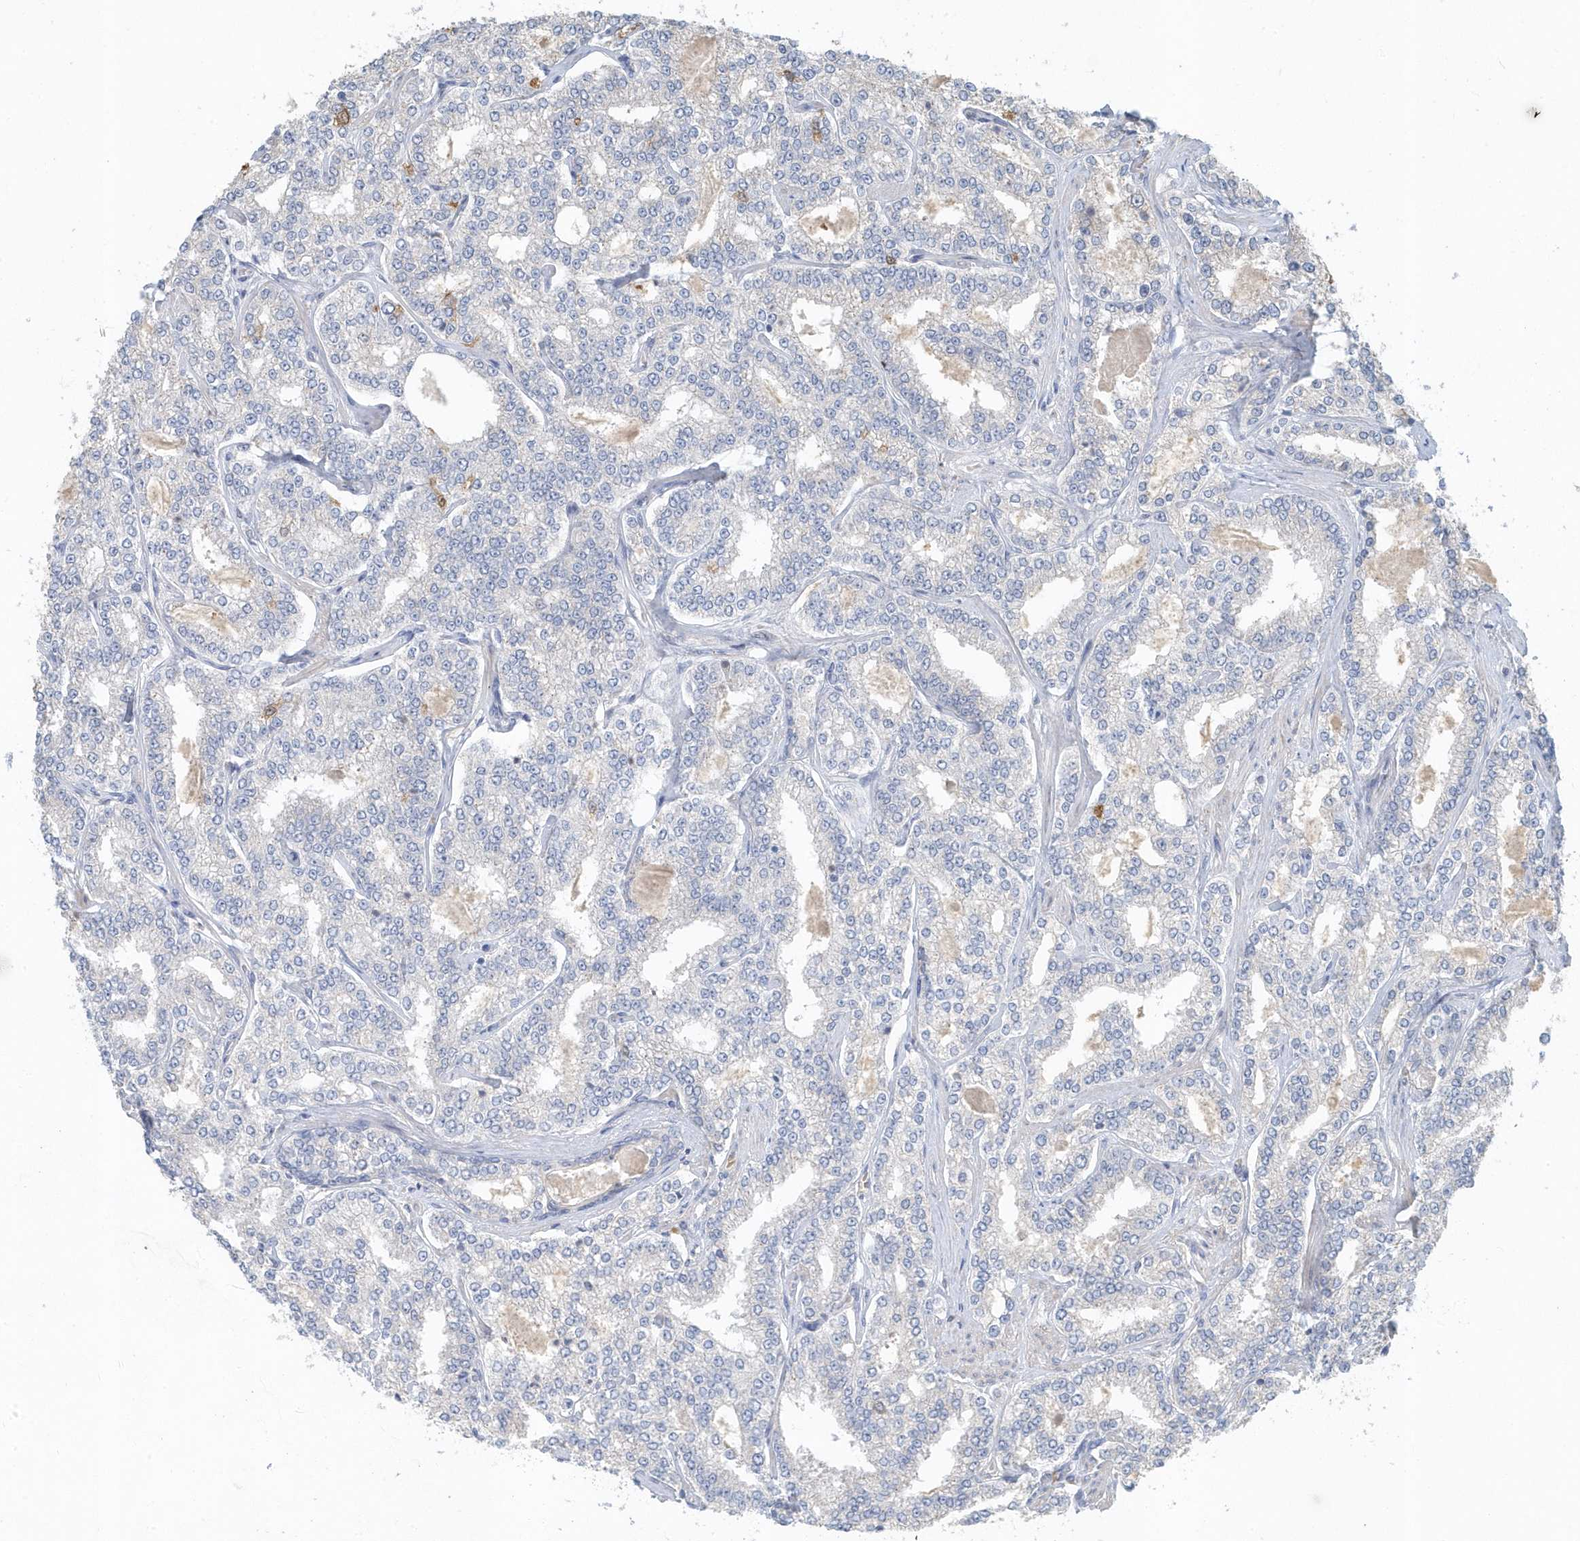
{"staining": {"intensity": "weak", "quantity": "<25%", "location": "cytoplasmic/membranous"}, "tissue": "prostate cancer", "cell_type": "Tumor cells", "image_type": "cancer", "snomed": [{"axis": "morphology", "description": "Normal tissue, NOS"}, {"axis": "morphology", "description": "Adenocarcinoma, High grade"}, {"axis": "topography", "description": "Prostate"}], "caption": "Photomicrograph shows no protein staining in tumor cells of adenocarcinoma (high-grade) (prostate) tissue.", "gene": "USP53", "patient": {"sex": "male", "age": 83}}